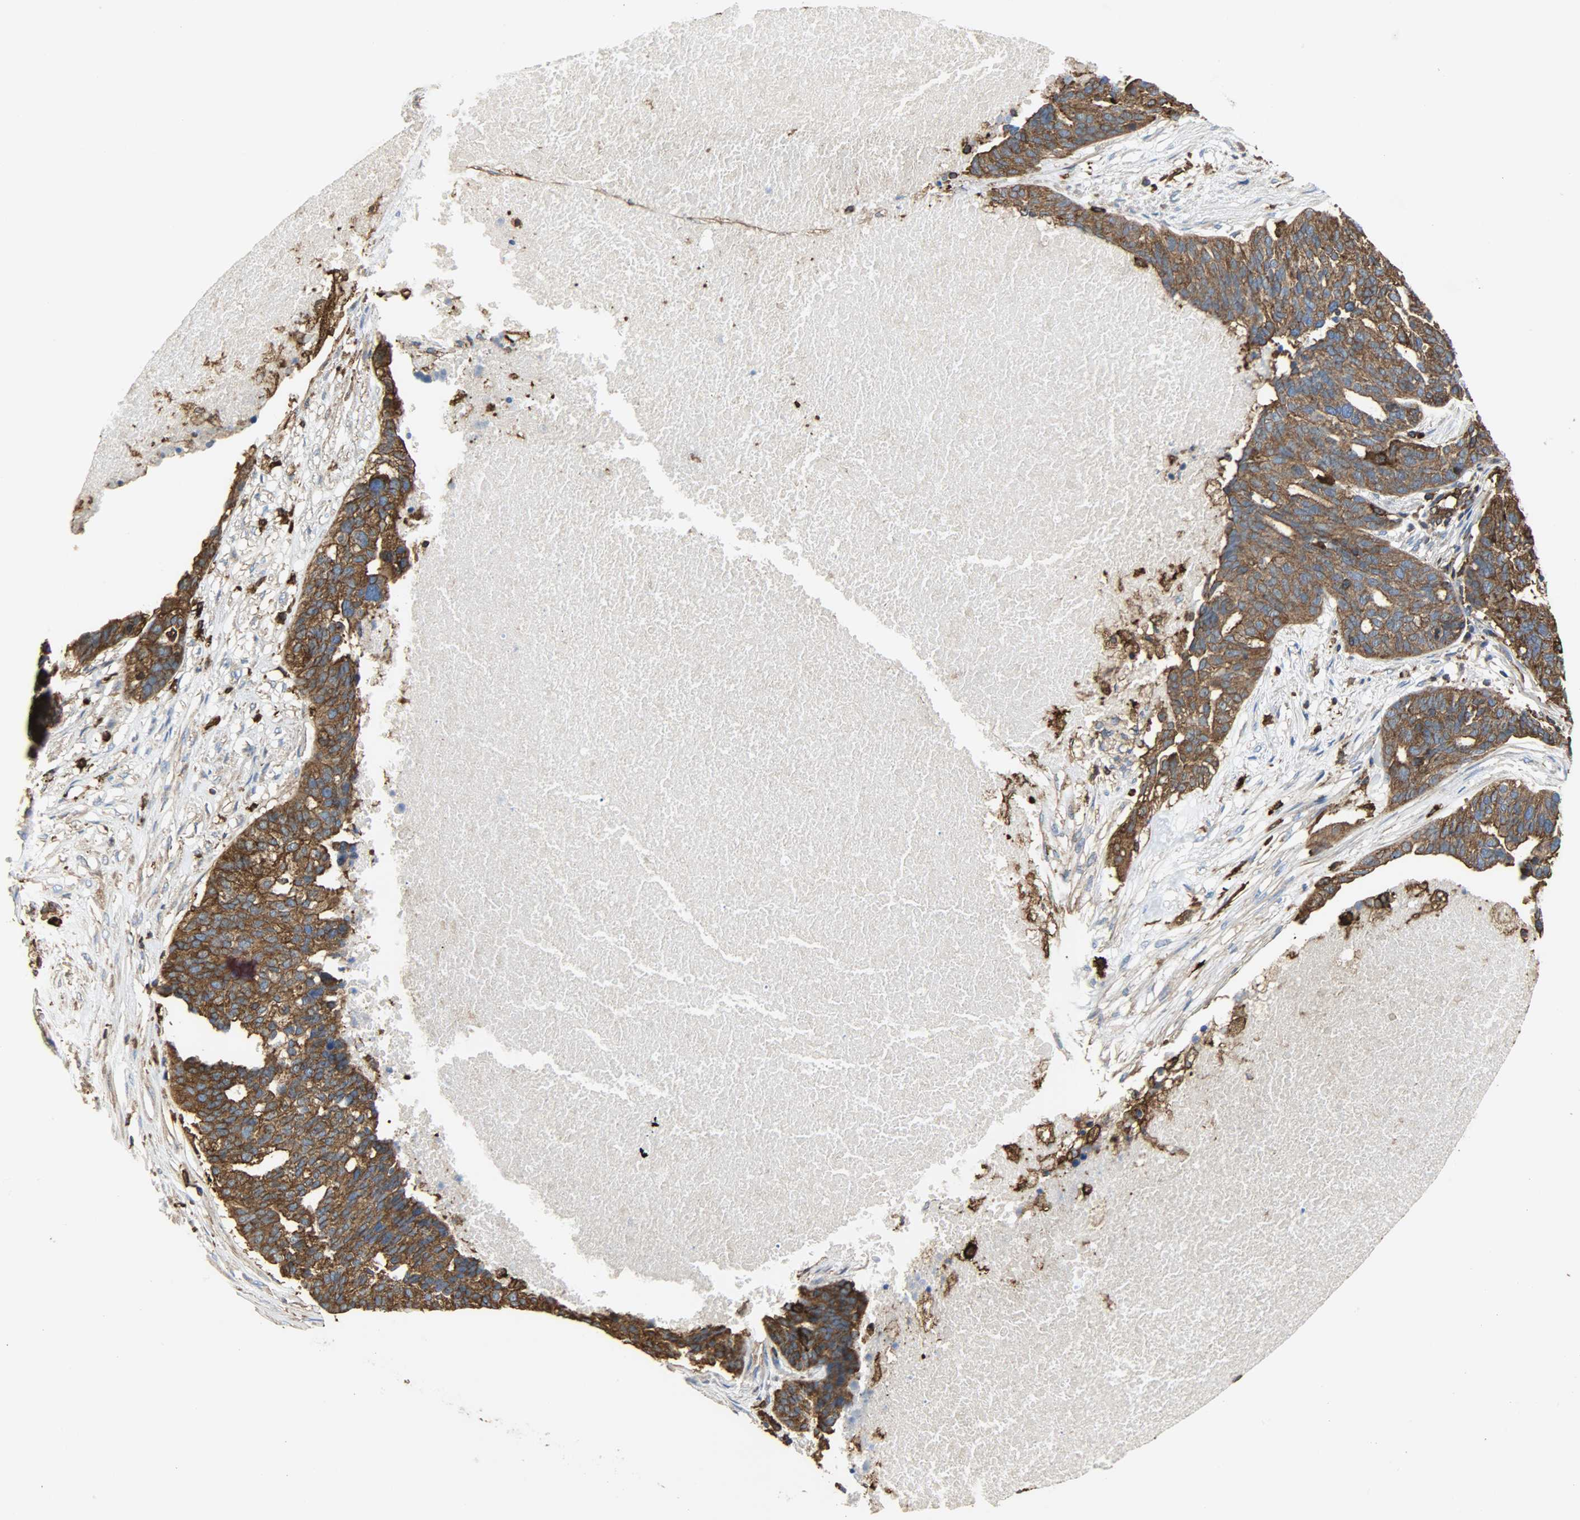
{"staining": {"intensity": "strong", "quantity": ">75%", "location": "cytoplasmic/membranous"}, "tissue": "ovarian cancer", "cell_type": "Tumor cells", "image_type": "cancer", "snomed": [{"axis": "morphology", "description": "Cystadenocarcinoma, serous, NOS"}, {"axis": "topography", "description": "Ovary"}], "caption": "A brown stain labels strong cytoplasmic/membranous staining of a protein in human serous cystadenocarcinoma (ovarian) tumor cells.", "gene": "VASP", "patient": {"sex": "female", "age": 59}}